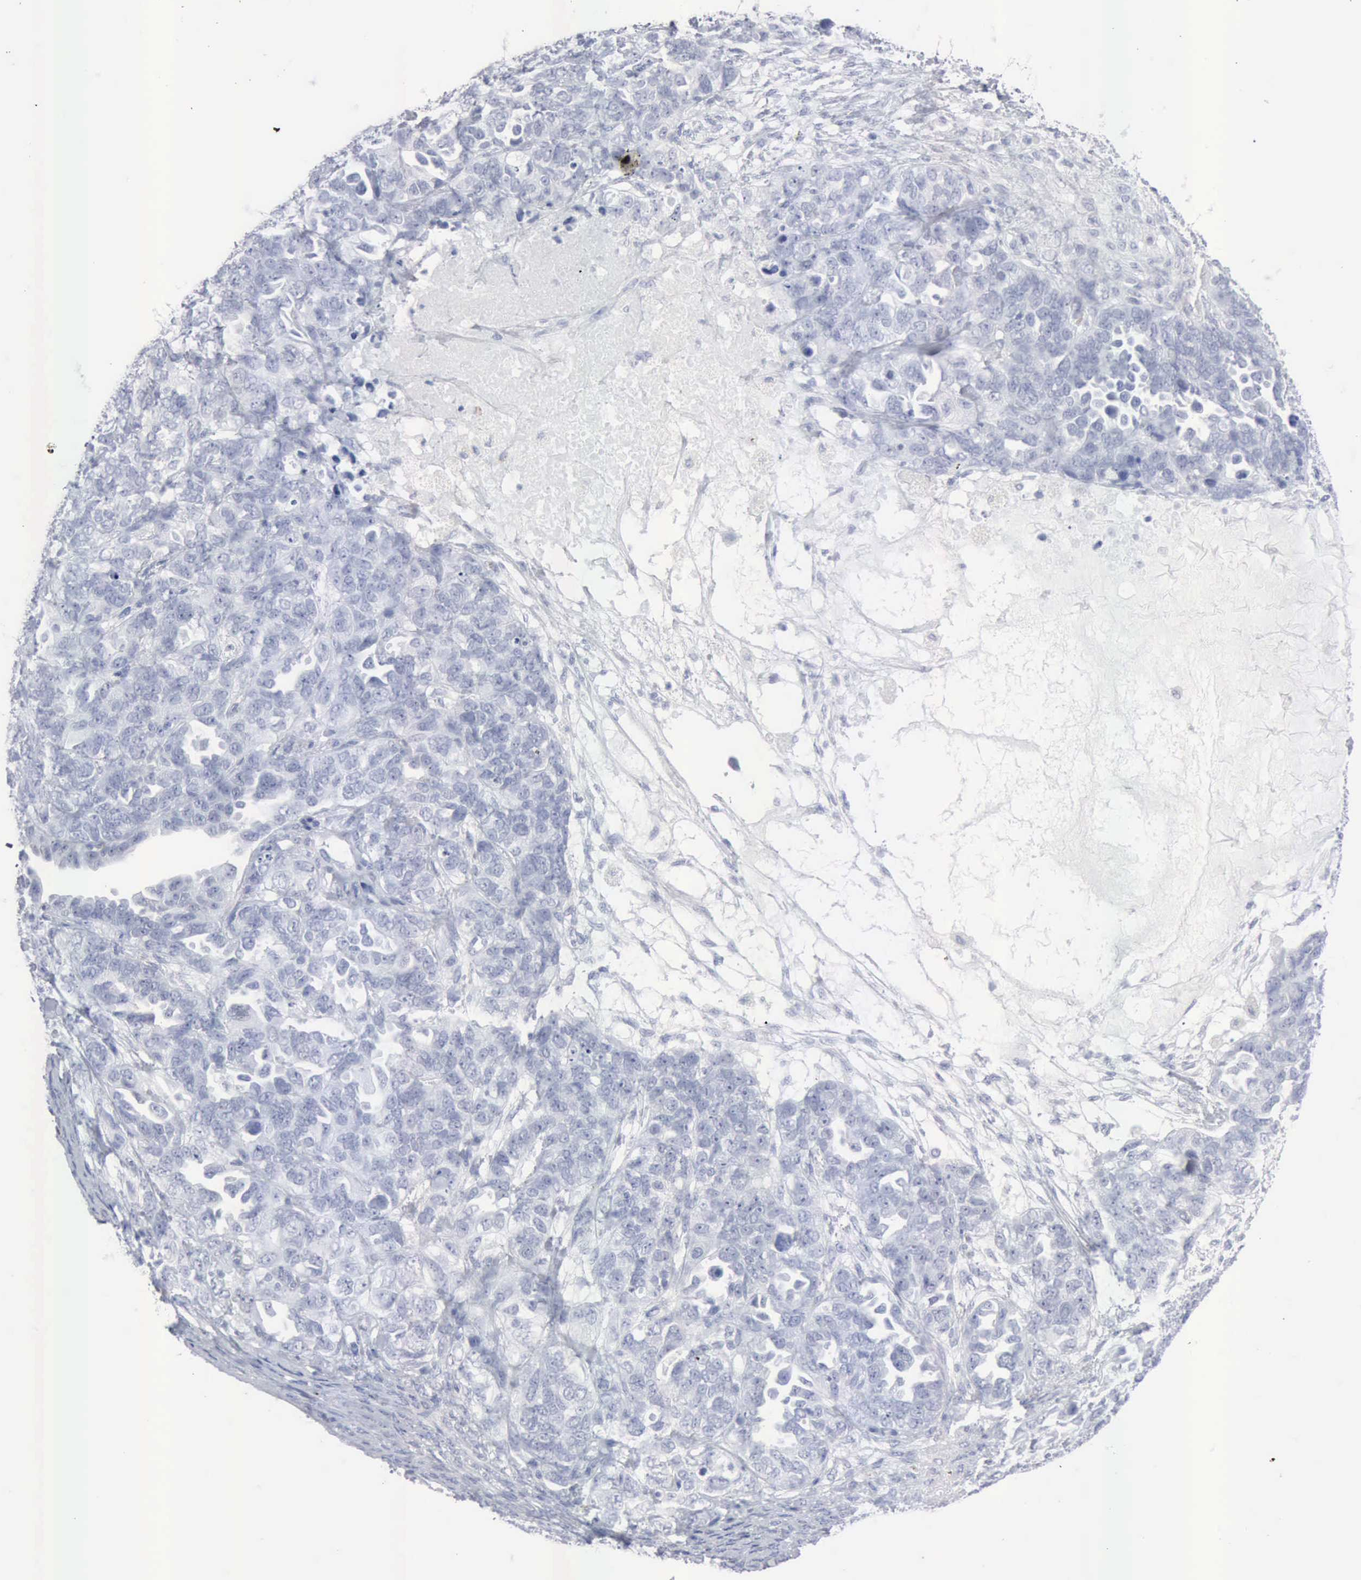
{"staining": {"intensity": "negative", "quantity": "none", "location": "none"}, "tissue": "ovarian cancer", "cell_type": "Tumor cells", "image_type": "cancer", "snomed": [{"axis": "morphology", "description": "Cystadenocarcinoma, serous, NOS"}, {"axis": "topography", "description": "Ovary"}], "caption": "This is an immunohistochemistry (IHC) micrograph of human ovarian cancer. There is no expression in tumor cells.", "gene": "GLA", "patient": {"sex": "female", "age": 82}}